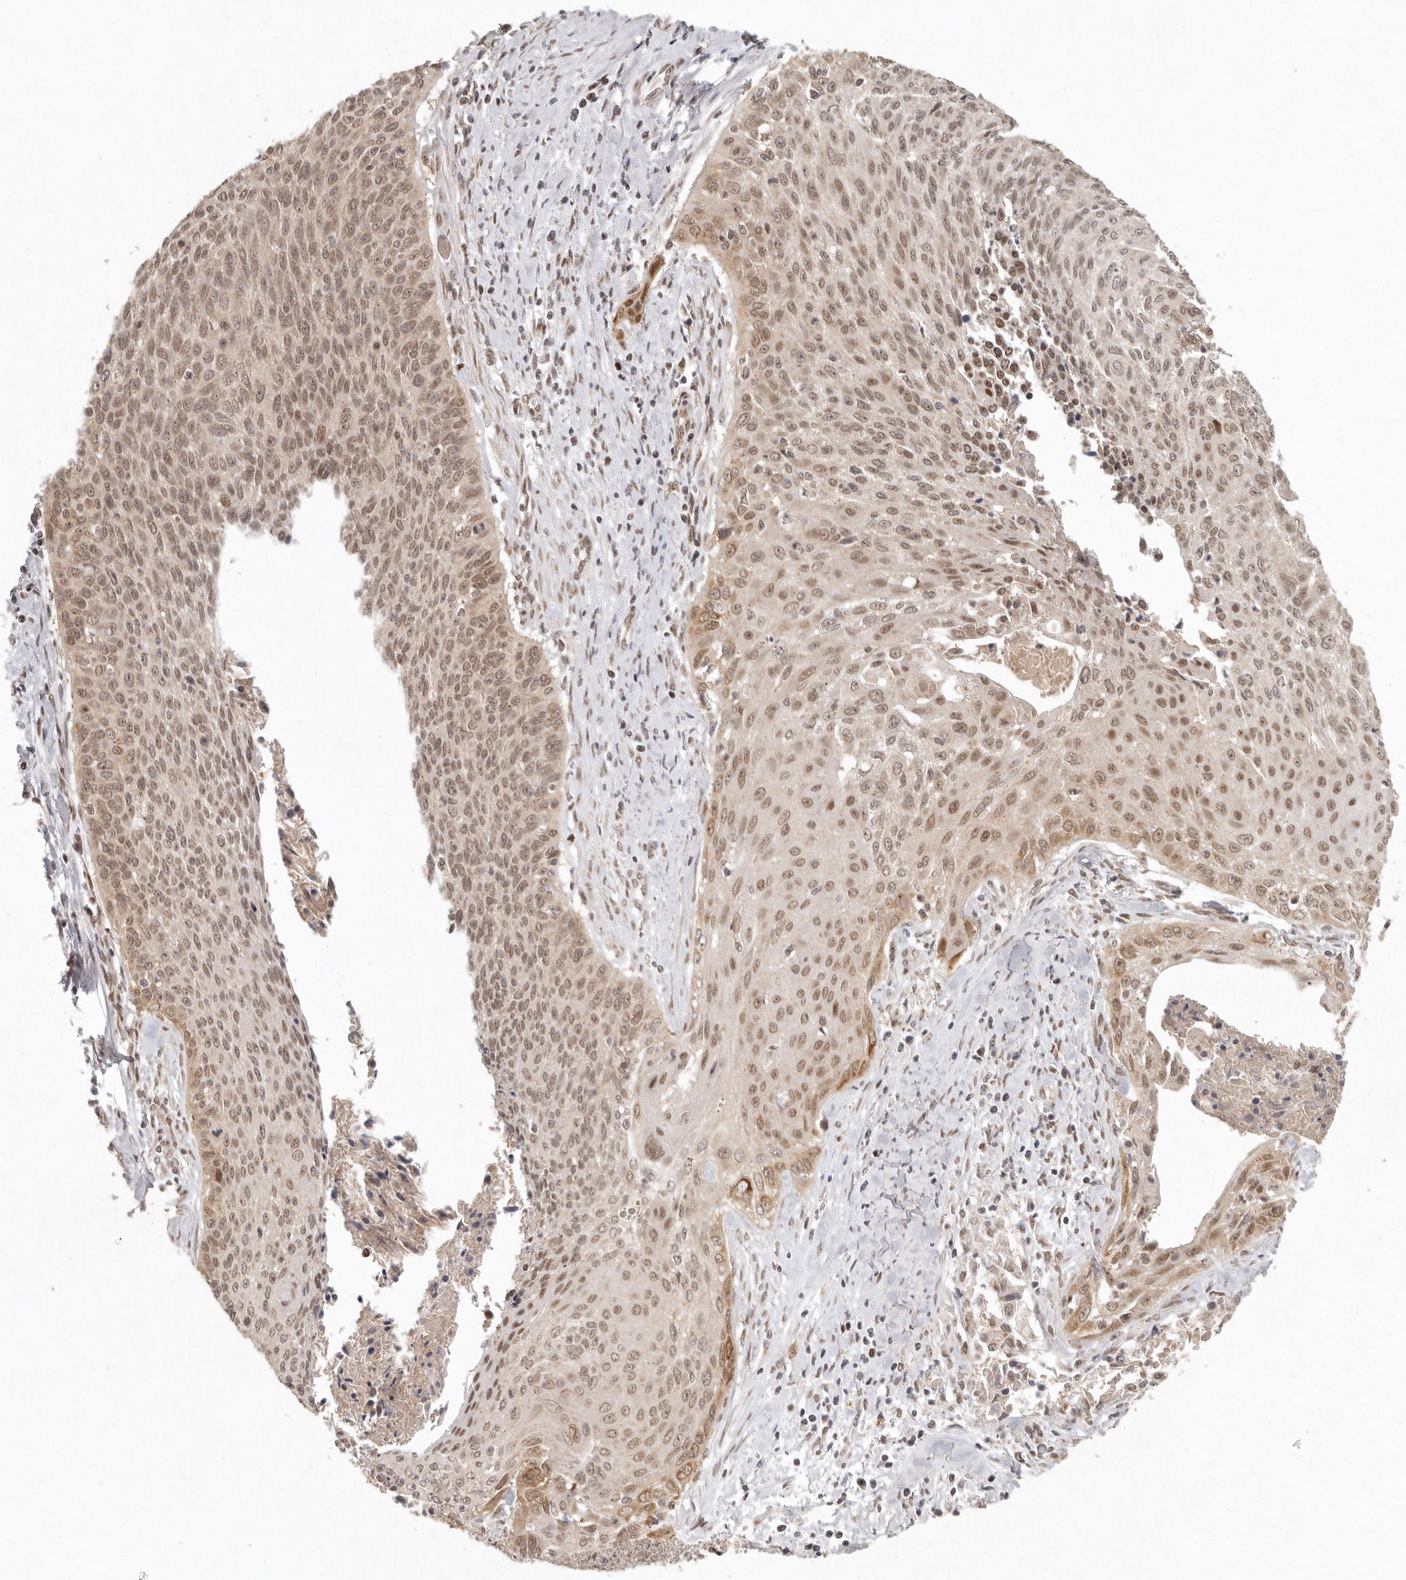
{"staining": {"intensity": "moderate", "quantity": ">75%", "location": "nuclear"}, "tissue": "cervical cancer", "cell_type": "Tumor cells", "image_type": "cancer", "snomed": [{"axis": "morphology", "description": "Squamous cell carcinoma, NOS"}, {"axis": "topography", "description": "Cervix"}], "caption": "Moderate nuclear expression for a protein is seen in about >75% of tumor cells of cervical cancer using immunohistochemistry (IHC).", "gene": "LRRC75A", "patient": {"sex": "female", "age": 55}}